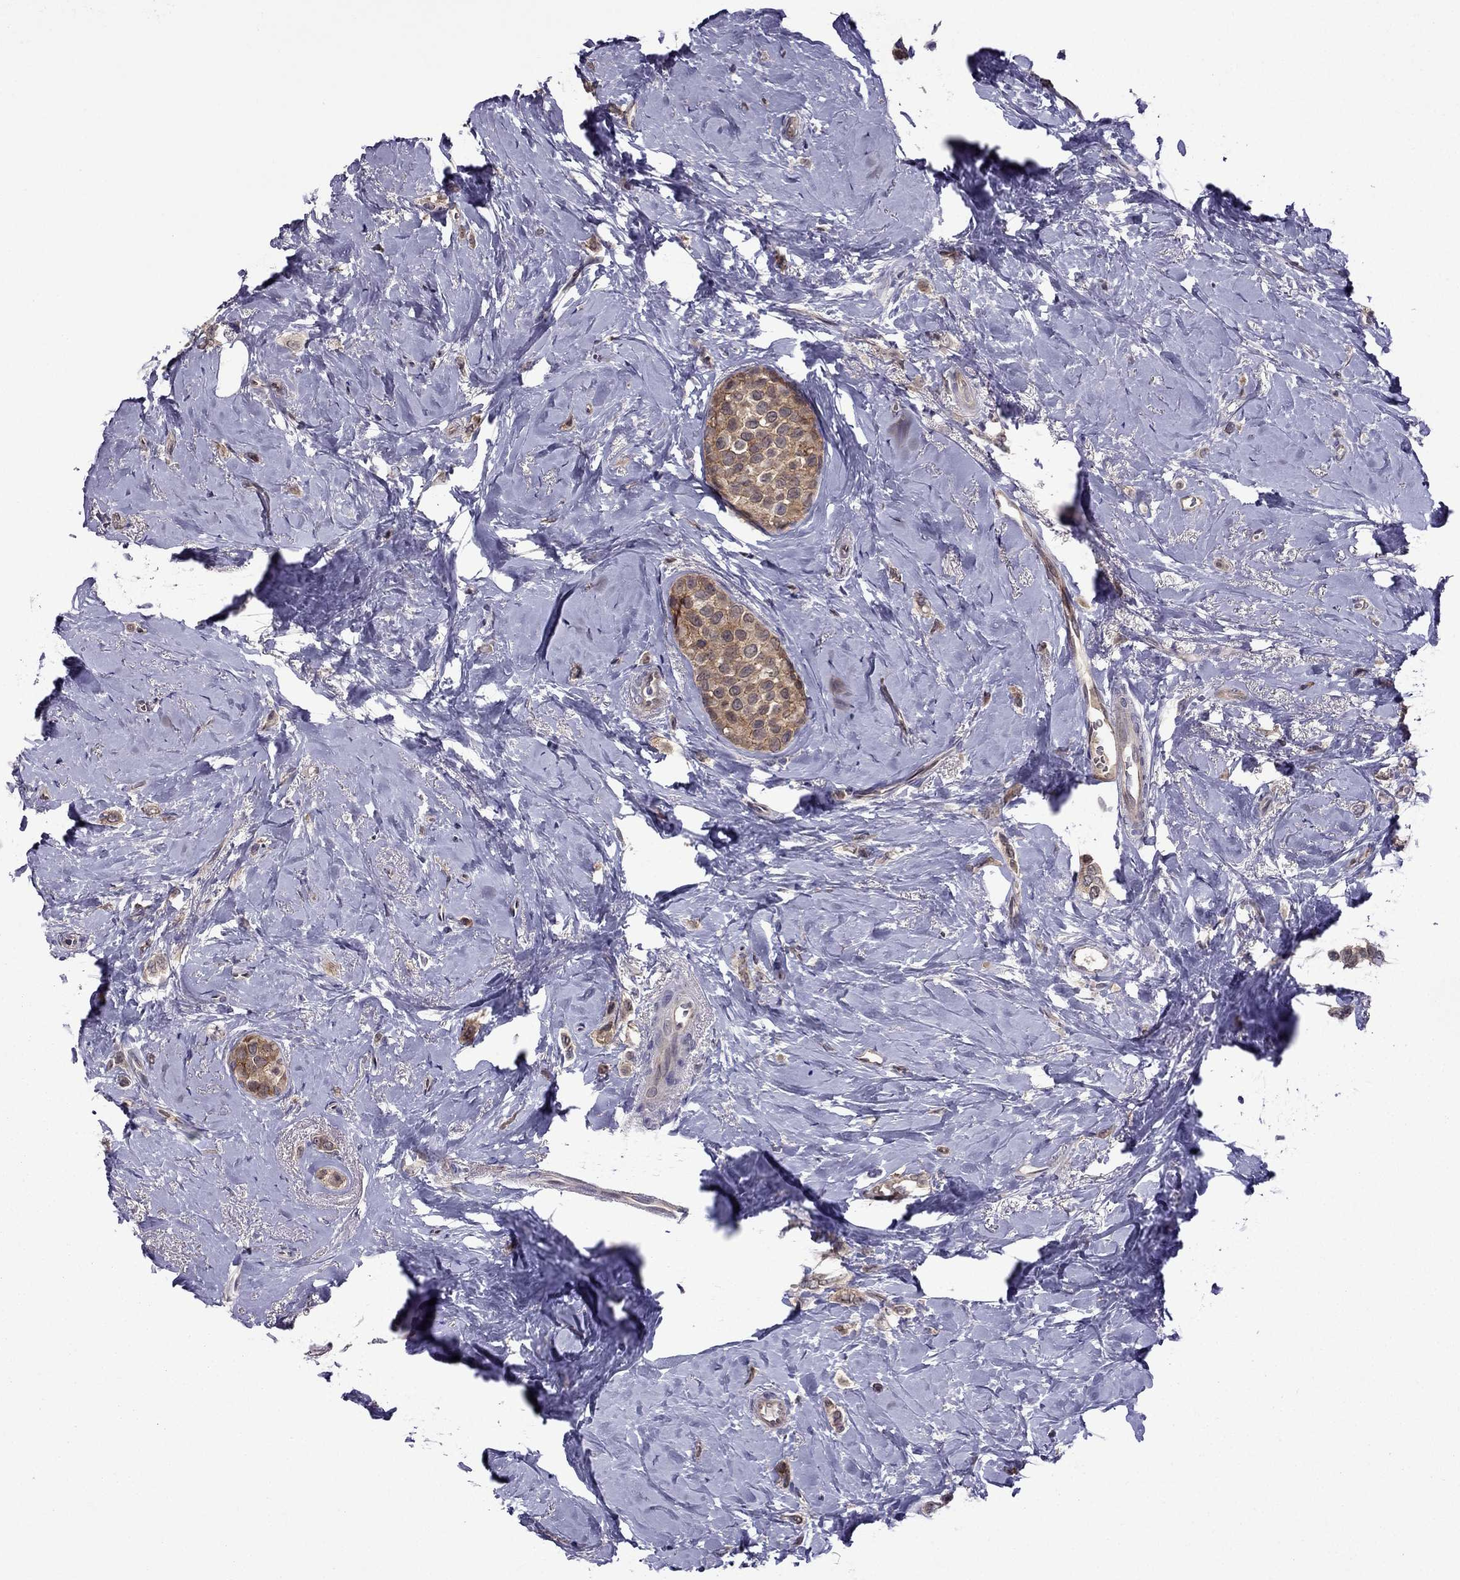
{"staining": {"intensity": "moderate", "quantity": "25%-75%", "location": "cytoplasmic/membranous"}, "tissue": "breast cancer", "cell_type": "Tumor cells", "image_type": "cancer", "snomed": [{"axis": "morphology", "description": "Lobular carcinoma"}, {"axis": "topography", "description": "Breast"}], "caption": "Immunohistochemical staining of breast cancer shows moderate cytoplasmic/membranous protein positivity in about 25%-75% of tumor cells.", "gene": "CDK5", "patient": {"sex": "female", "age": 66}}